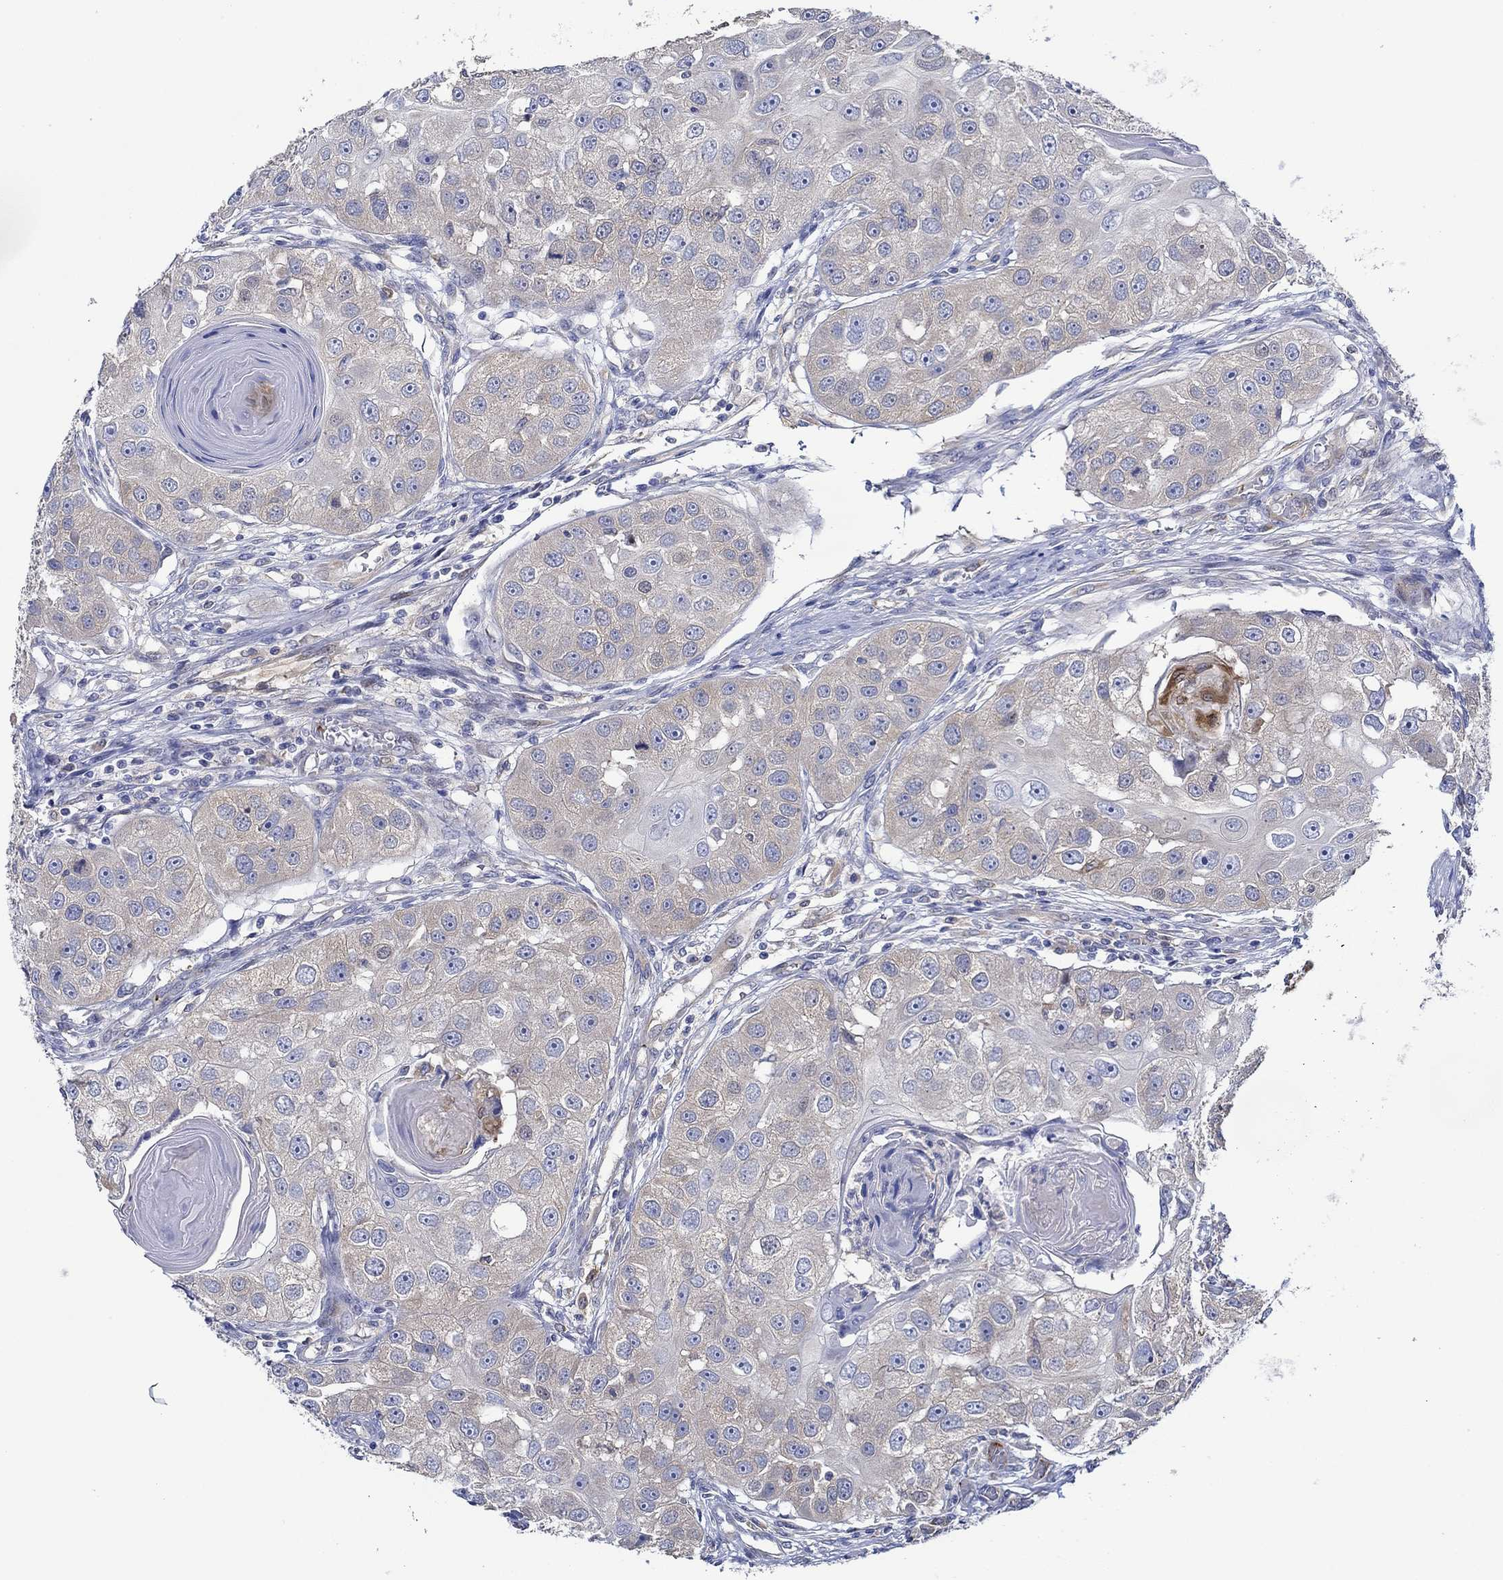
{"staining": {"intensity": "weak", "quantity": "<25%", "location": "cytoplasmic/membranous"}, "tissue": "head and neck cancer", "cell_type": "Tumor cells", "image_type": "cancer", "snomed": [{"axis": "morphology", "description": "Normal tissue, NOS"}, {"axis": "morphology", "description": "Squamous cell carcinoma, NOS"}, {"axis": "topography", "description": "Skeletal muscle"}, {"axis": "topography", "description": "Head-Neck"}], "caption": "This is an IHC photomicrograph of head and neck cancer. There is no positivity in tumor cells.", "gene": "SLC27A3", "patient": {"sex": "male", "age": 51}}